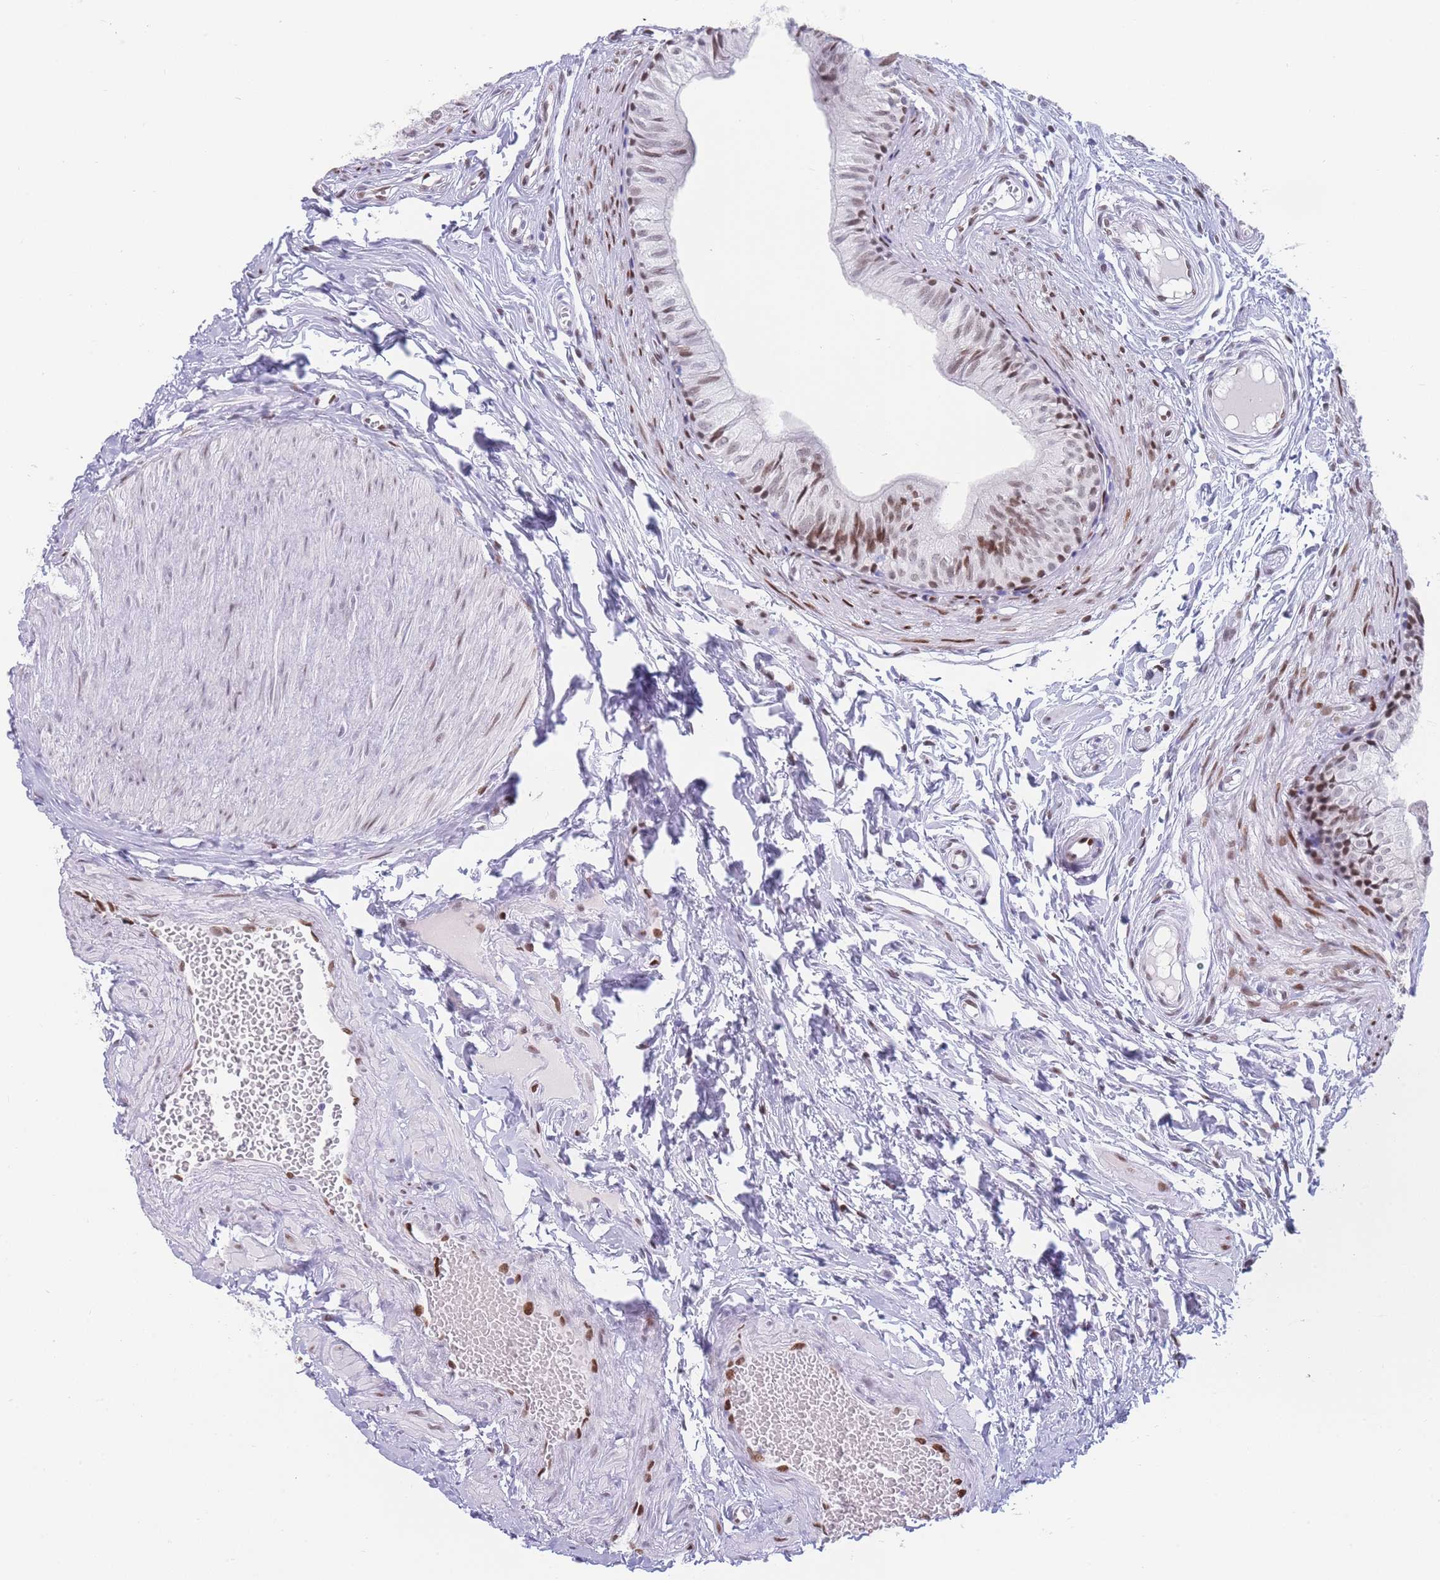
{"staining": {"intensity": "weak", "quantity": "25%-75%", "location": "nuclear"}, "tissue": "epididymis", "cell_type": "Glandular cells", "image_type": "normal", "snomed": [{"axis": "morphology", "description": "Normal tissue, NOS"}, {"axis": "topography", "description": "Epididymis"}], "caption": "Protein expression analysis of unremarkable human epididymis reveals weak nuclear expression in approximately 25%-75% of glandular cells.", "gene": "PSMB5", "patient": {"sex": "male", "age": 37}}